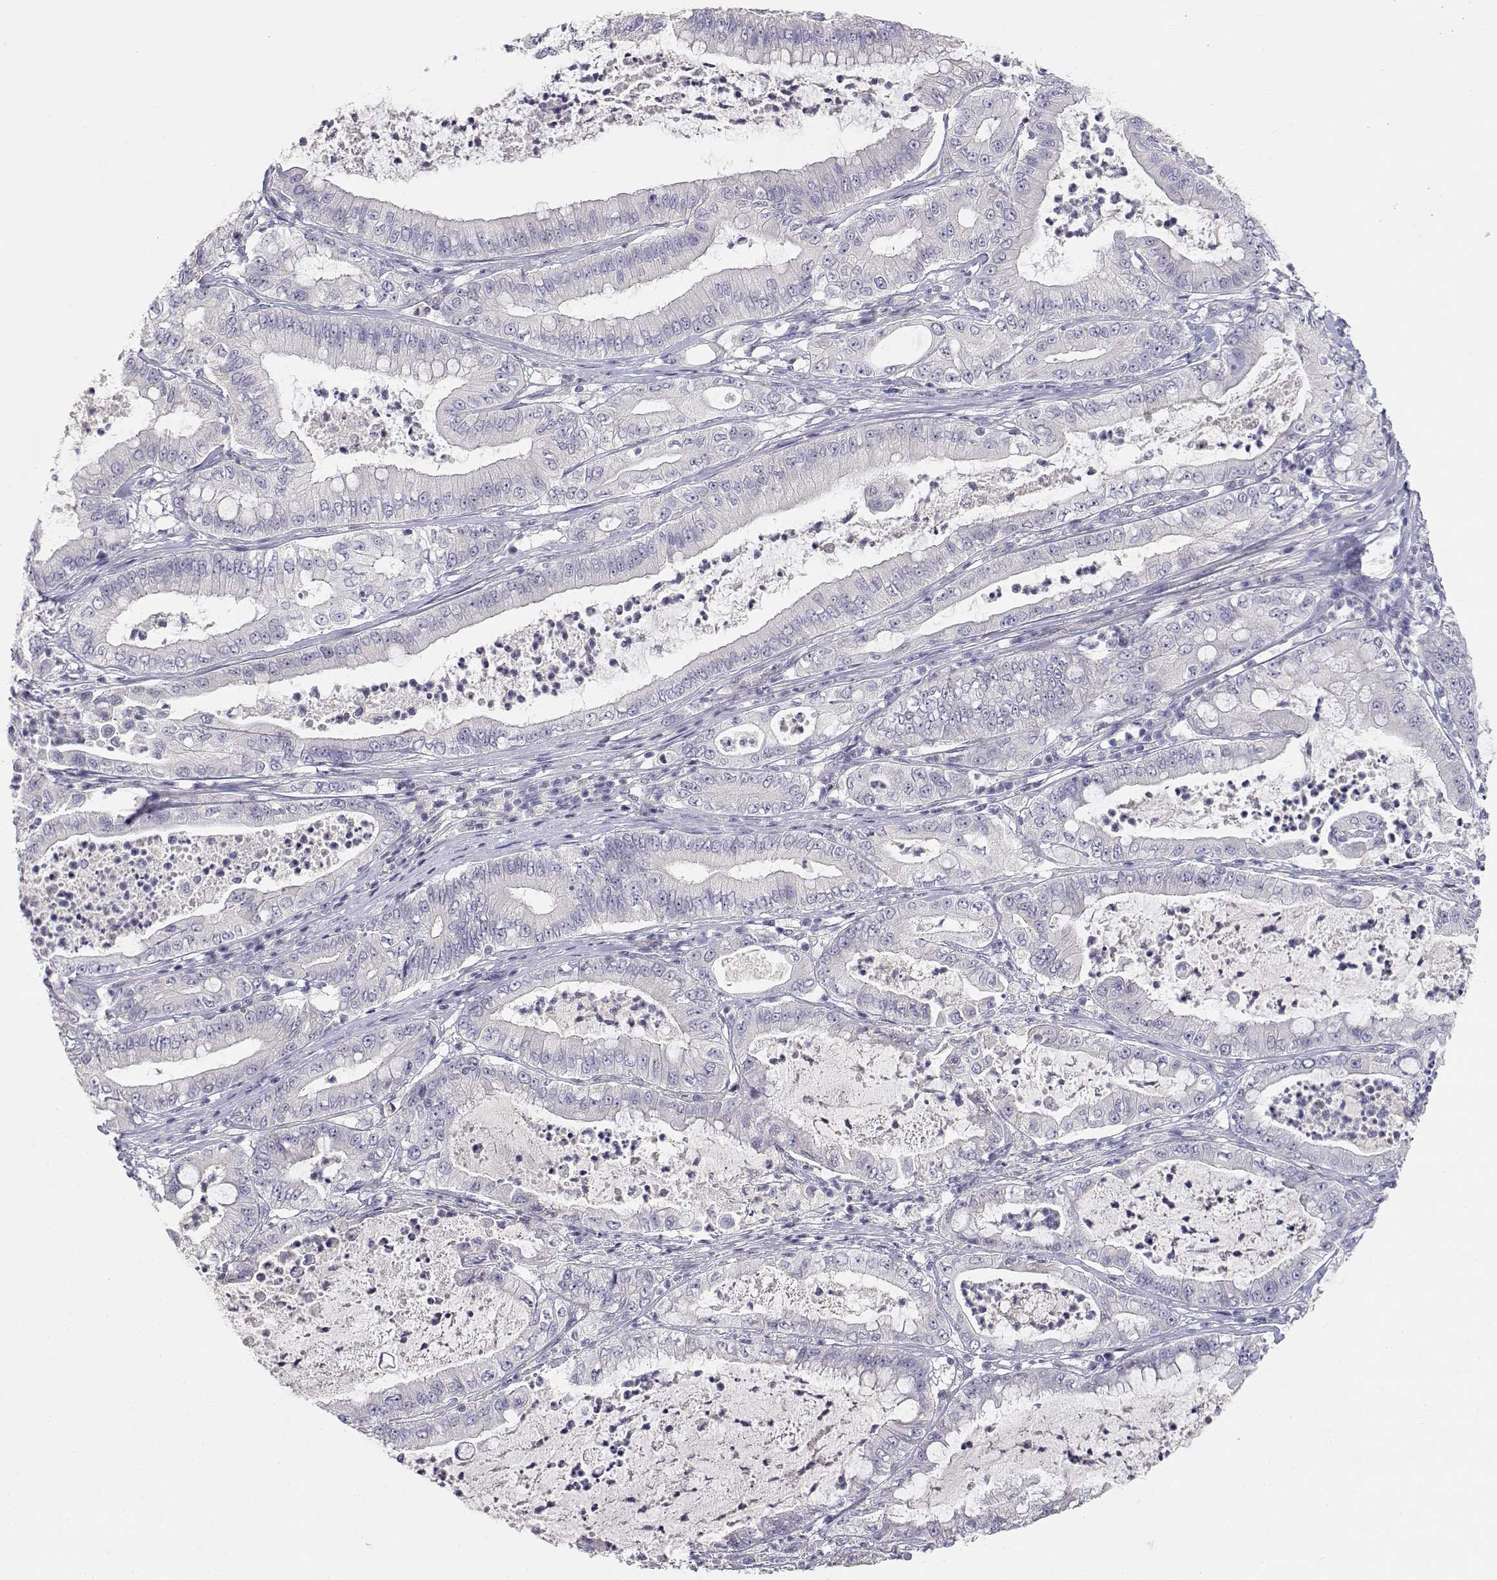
{"staining": {"intensity": "negative", "quantity": "none", "location": "none"}, "tissue": "pancreatic cancer", "cell_type": "Tumor cells", "image_type": "cancer", "snomed": [{"axis": "morphology", "description": "Adenocarcinoma, NOS"}, {"axis": "topography", "description": "Pancreas"}], "caption": "High power microscopy micrograph of an immunohistochemistry (IHC) photomicrograph of adenocarcinoma (pancreatic), revealing no significant staining in tumor cells.", "gene": "ADA", "patient": {"sex": "male", "age": 71}}